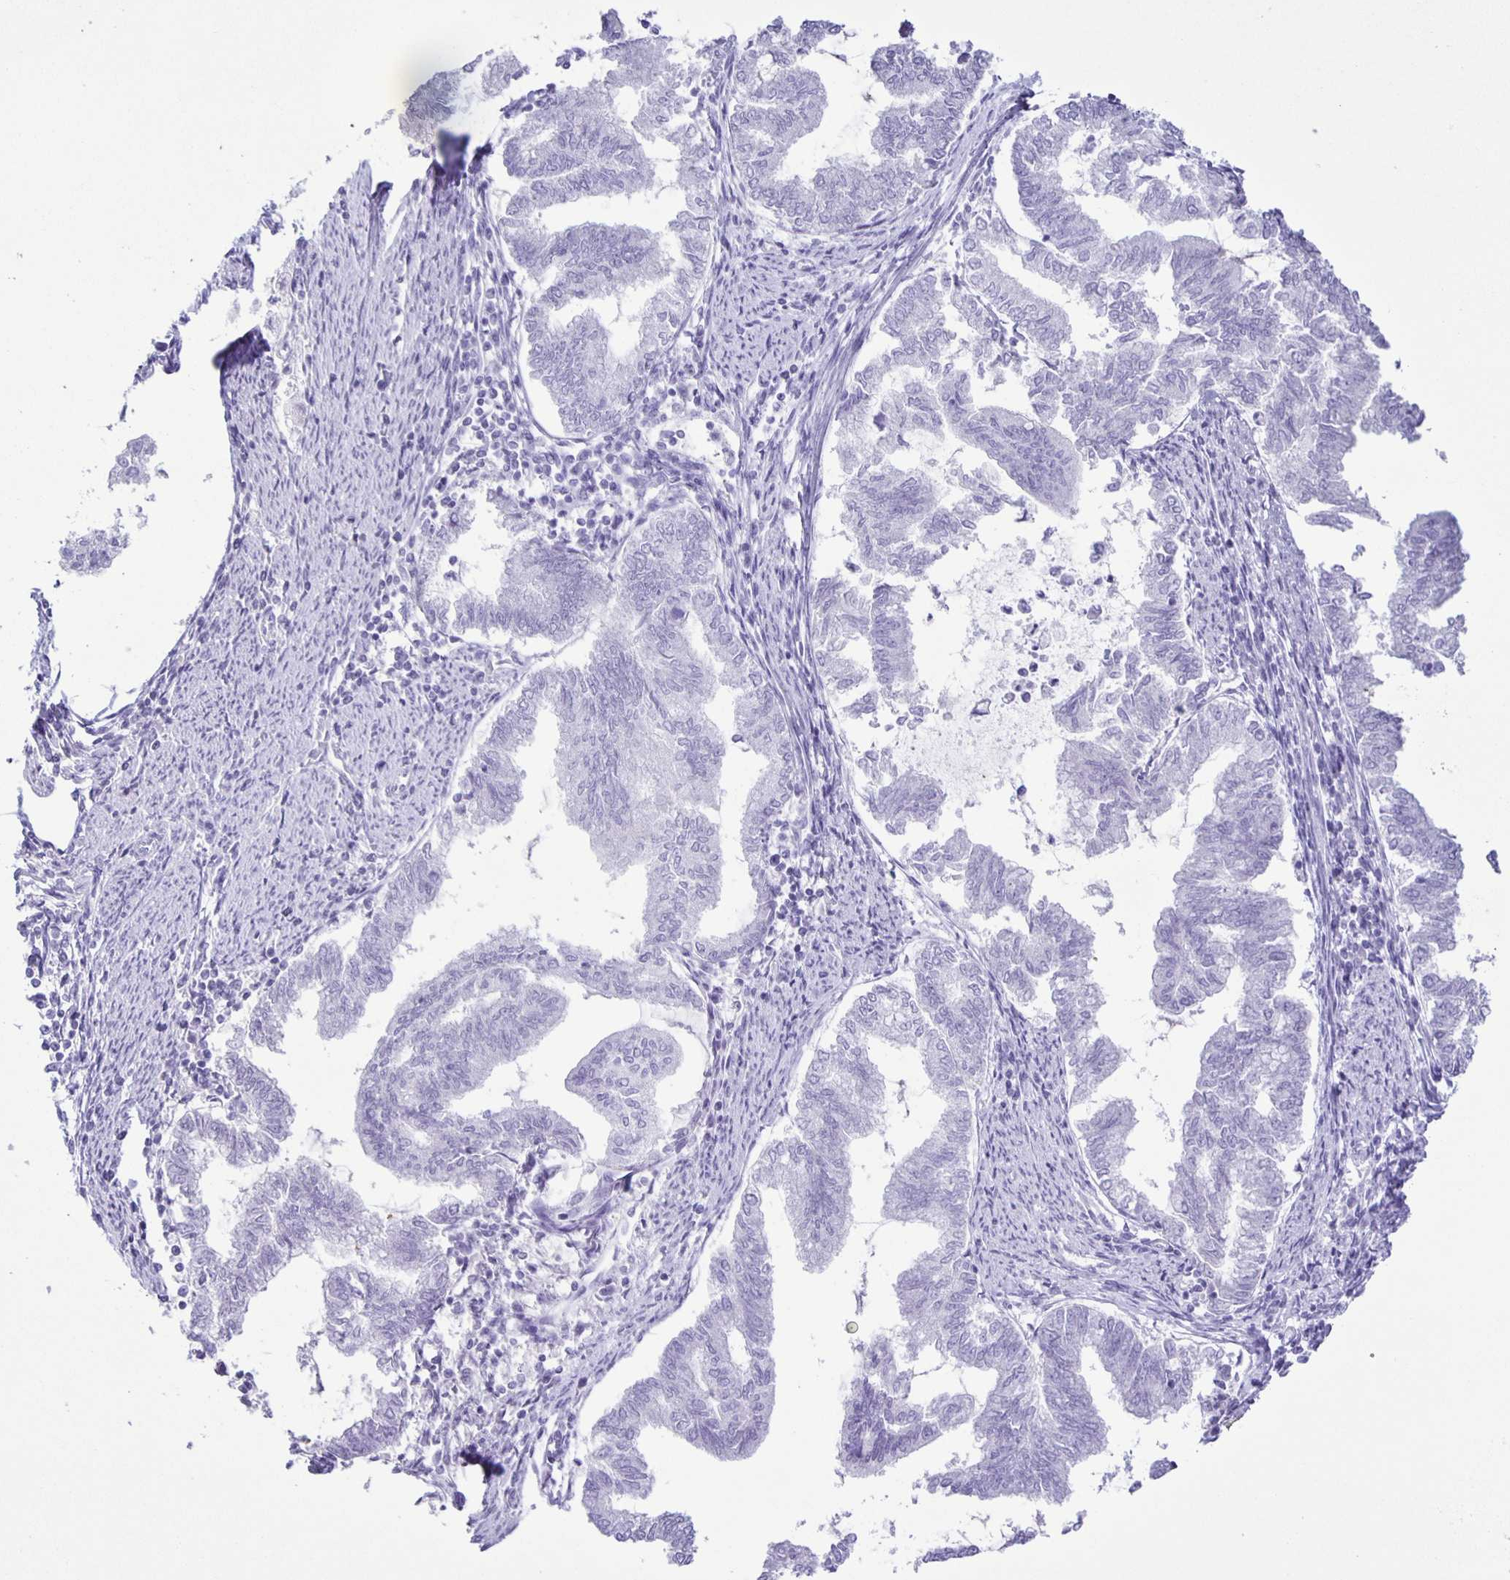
{"staining": {"intensity": "negative", "quantity": "none", "location": "none"}, "tissue": "endometrial cancer", "cell_type": "Tumor cells", "image_type": "cancer", "snomed": [{"axis": "morphology", "description": "Adenocarcinoma, NOS"}, {"axis": "topography", "description": "Endometrium"}], "caption": "The immunohistochemistry (IHC) histopathology image has no significant expression in tumor cells of endometrial cancer (adenocarcinoma) tissue.", "gene": "EZHIP", "patient": {"sex": "female", "age": 79}}